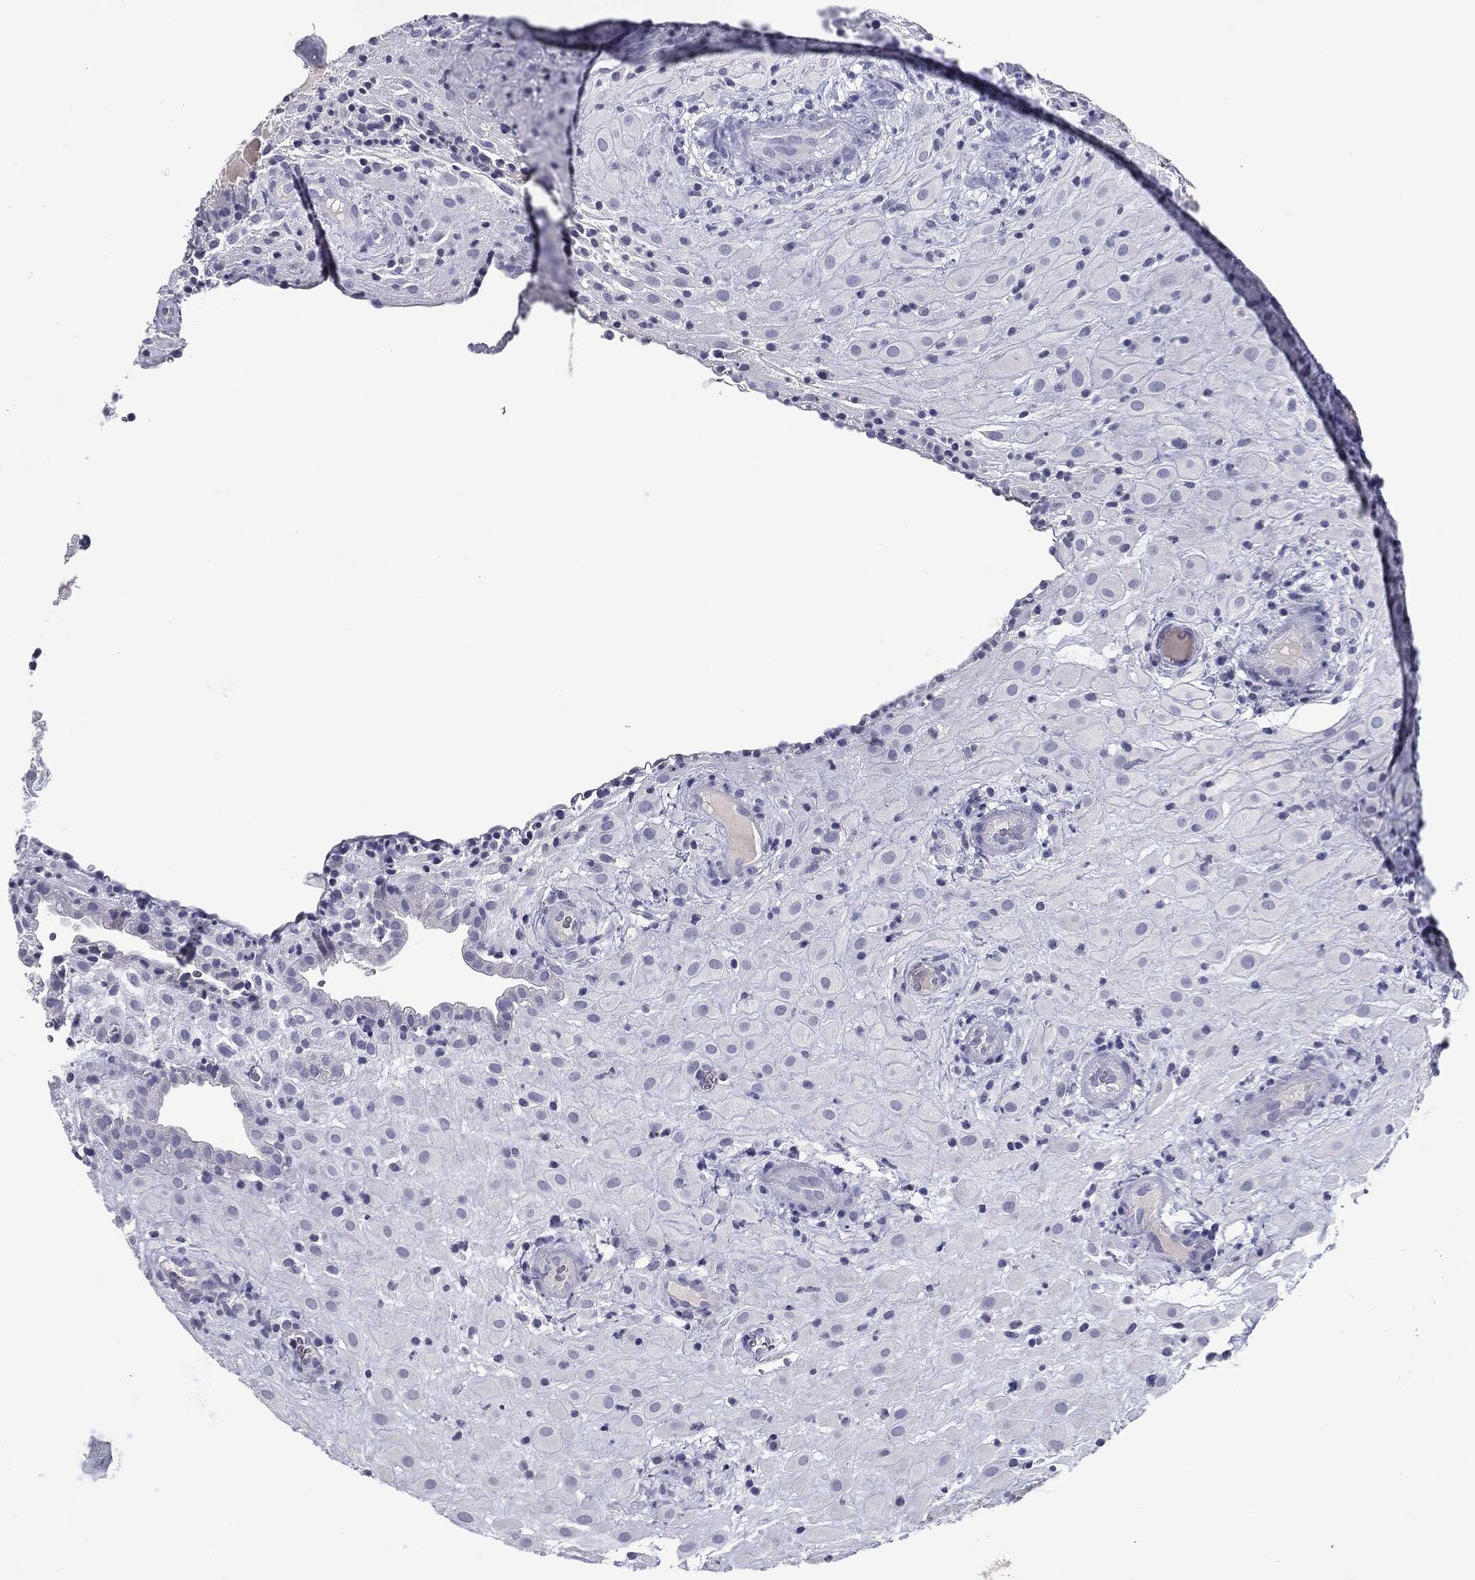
{"staining": {"intensity": "negative", "quantity": "none", "location": "none"}, "tissue": "placenta", "cell_type": "Decidual cells", "image_type": "normal", "snomed": [{"axis": "morphology", "description": "Normal tissue, NOS"}, {"axis": "topography", "description": "Placenta"}], "caption": "Immunohistochemistry (IHC) image of unremarkable placenta: placenta stained with DAB (3,3'-diaminobenzidine) displays no significant protein staining in decidual cells.", "gene": "SERPINB4", "patient": {"sex": "female", "age": 19}}